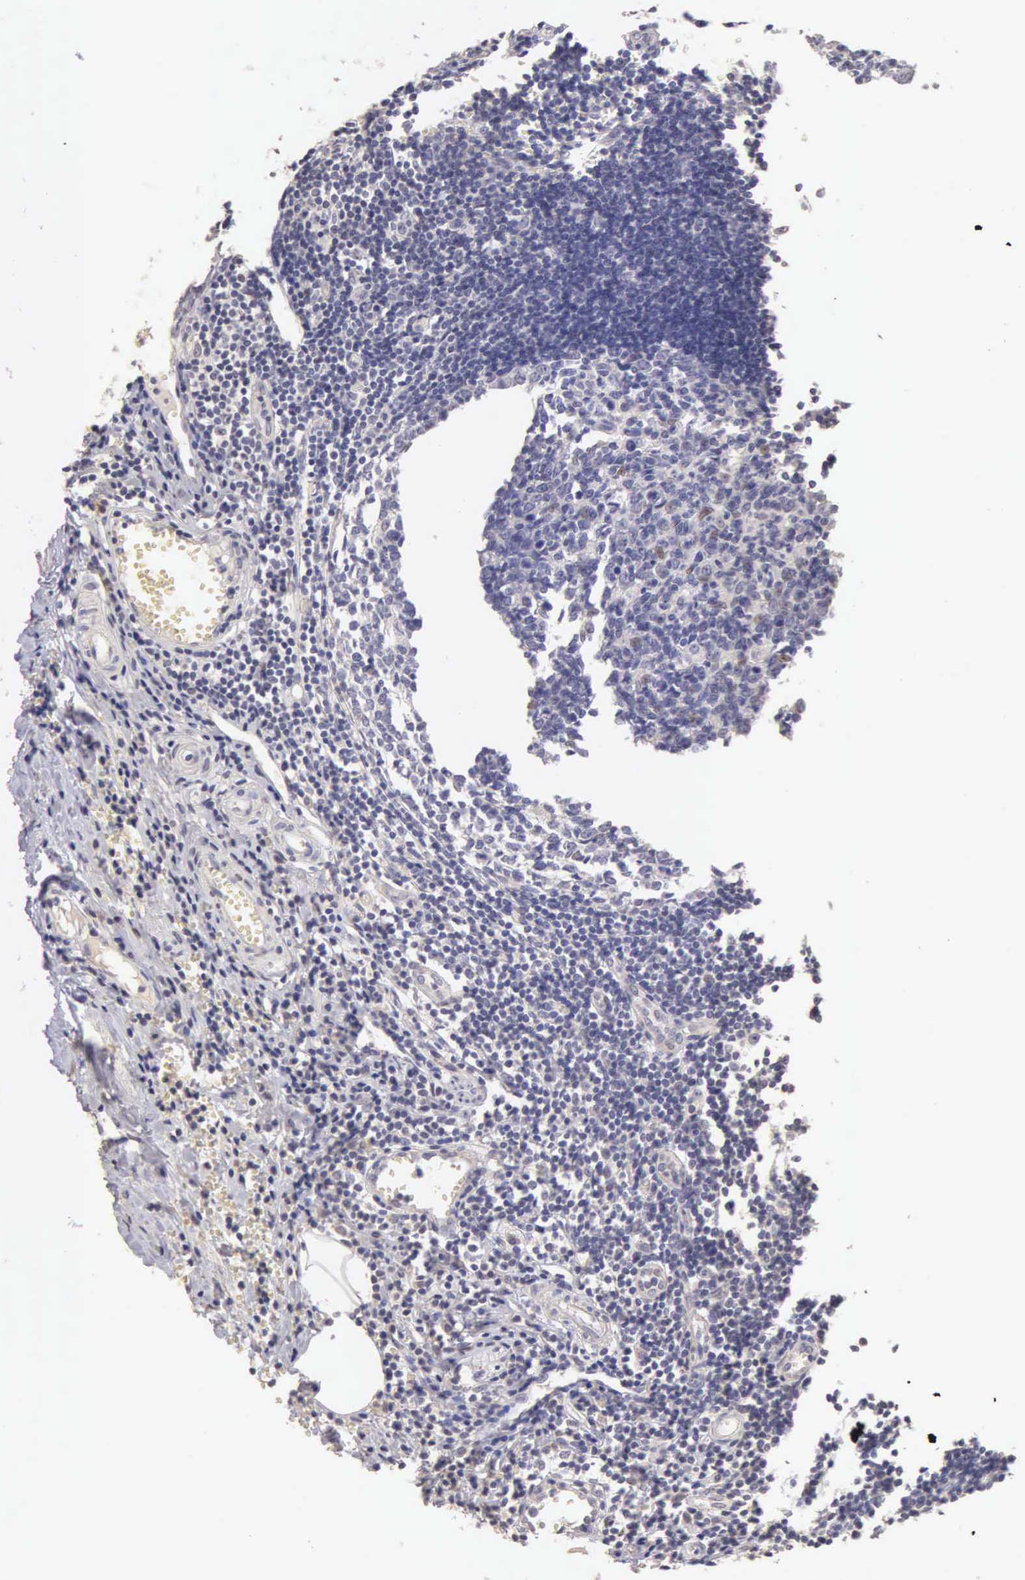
{"staining": {"intensity": "weak", "quantity": "<25%", "location": "cytoplasmic/membranous"}, "tissue": "appendix", "cell_type": "Glandular cells", "image_type": "normal", "snomed": [{"axis": "morphology", "description": "Normal tissue, NOS"}, {"axis": "topography", "description": "Appendix"}], "caption": "Glandular cells show no significant staining in unremarkable appendix. (DAB (3,3'-diaminobenzidine) immunohistochemistry (IHC), high magnification).", "gene": "ESR1", "patient": {"sex": "female", "age": 19}}